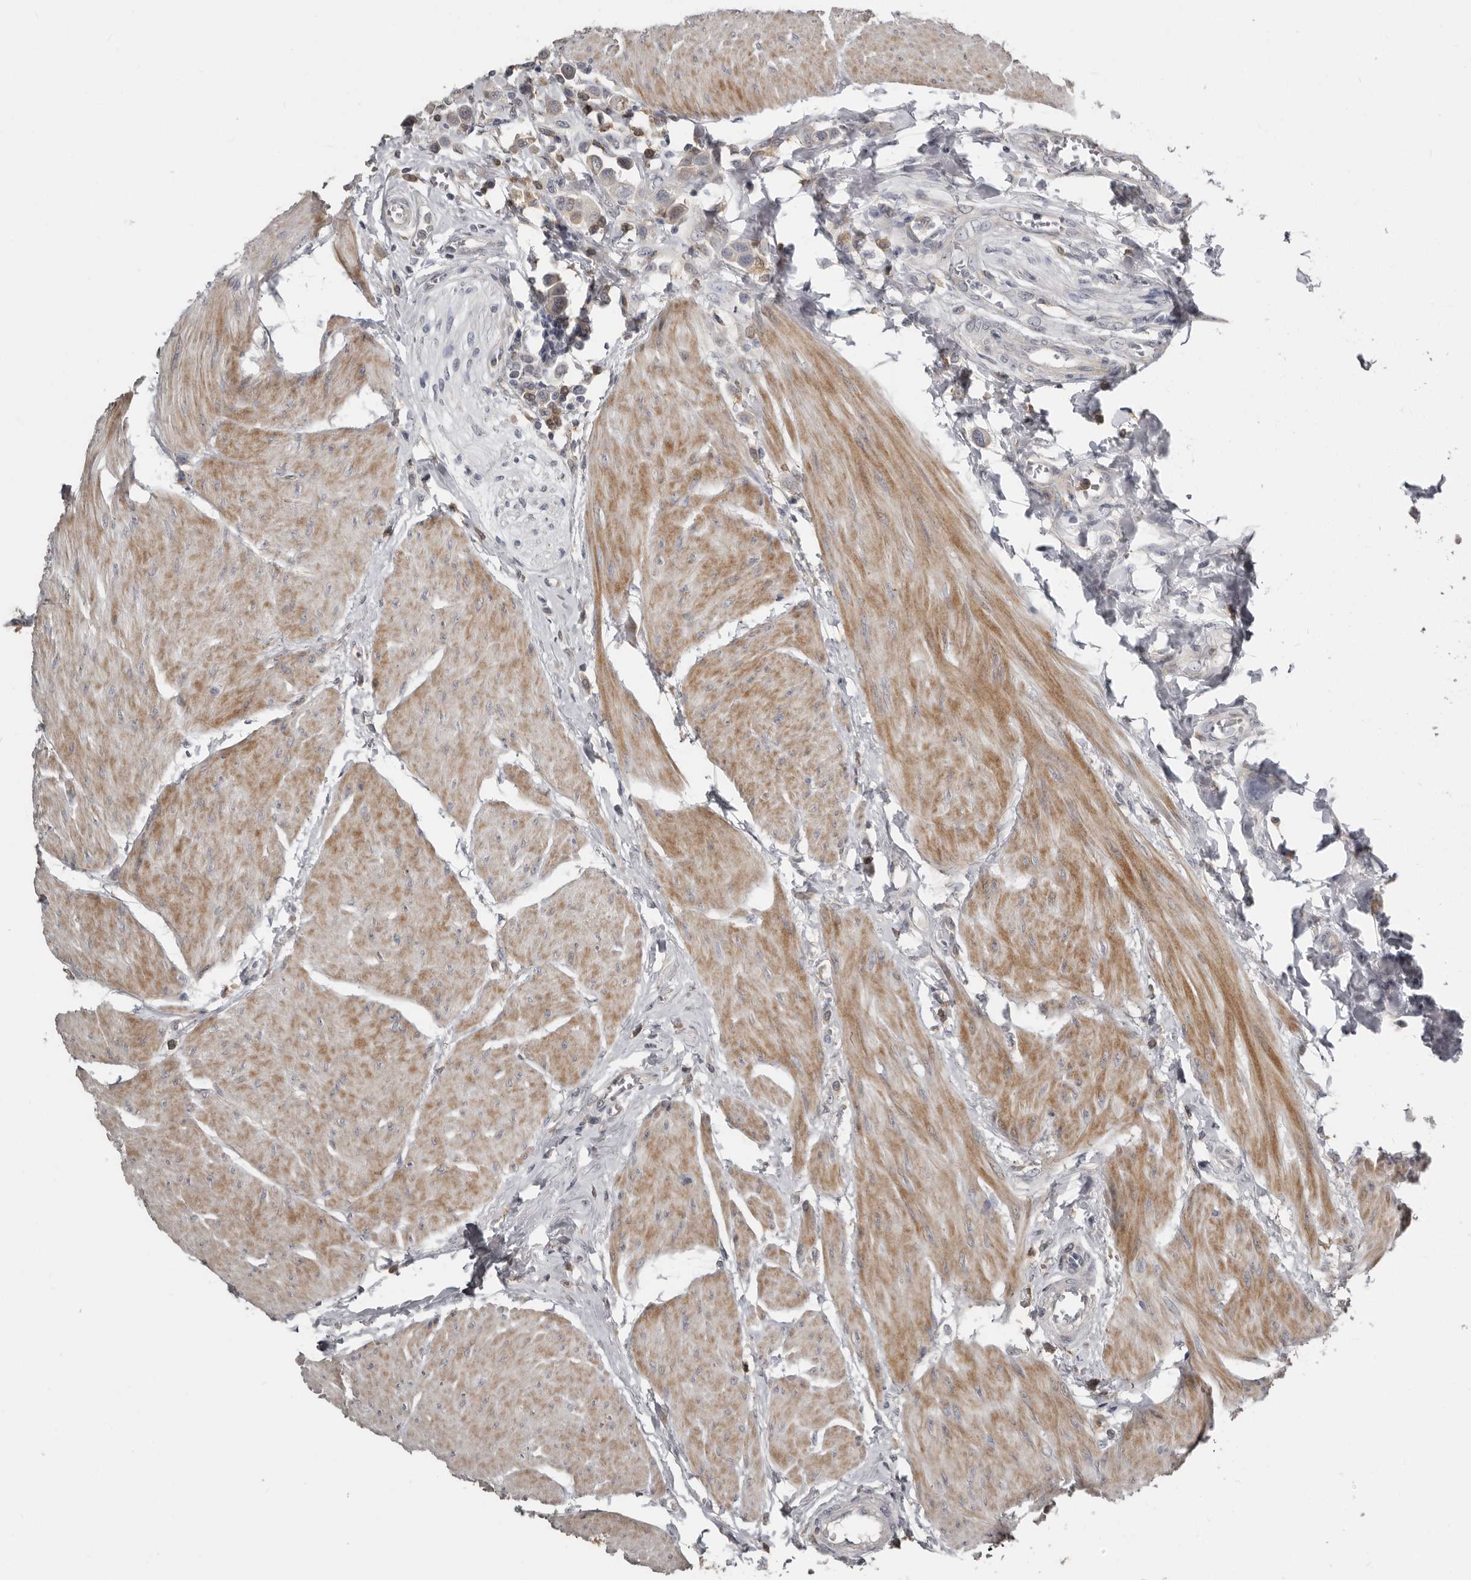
{"staining": {"intensity": "negative", "quantity": "none", "location": "none"}, "tissue": "urothelial cancer", "cell_type": "Tumor cells", "image_type": "cancer", "snomed": [{"axis": "morphology", "description": "Urothelial carcinoma, High grade"}, {"axis": "topography", "description": "Urinary bladder"}], "caption": "An immunohistochemistry image of urothelial cancer is shown. There is no staining in tumor cells of urothelial cancer.", "gene": "KCNJ8", "patient": {"sex": "male", "age": 50}}